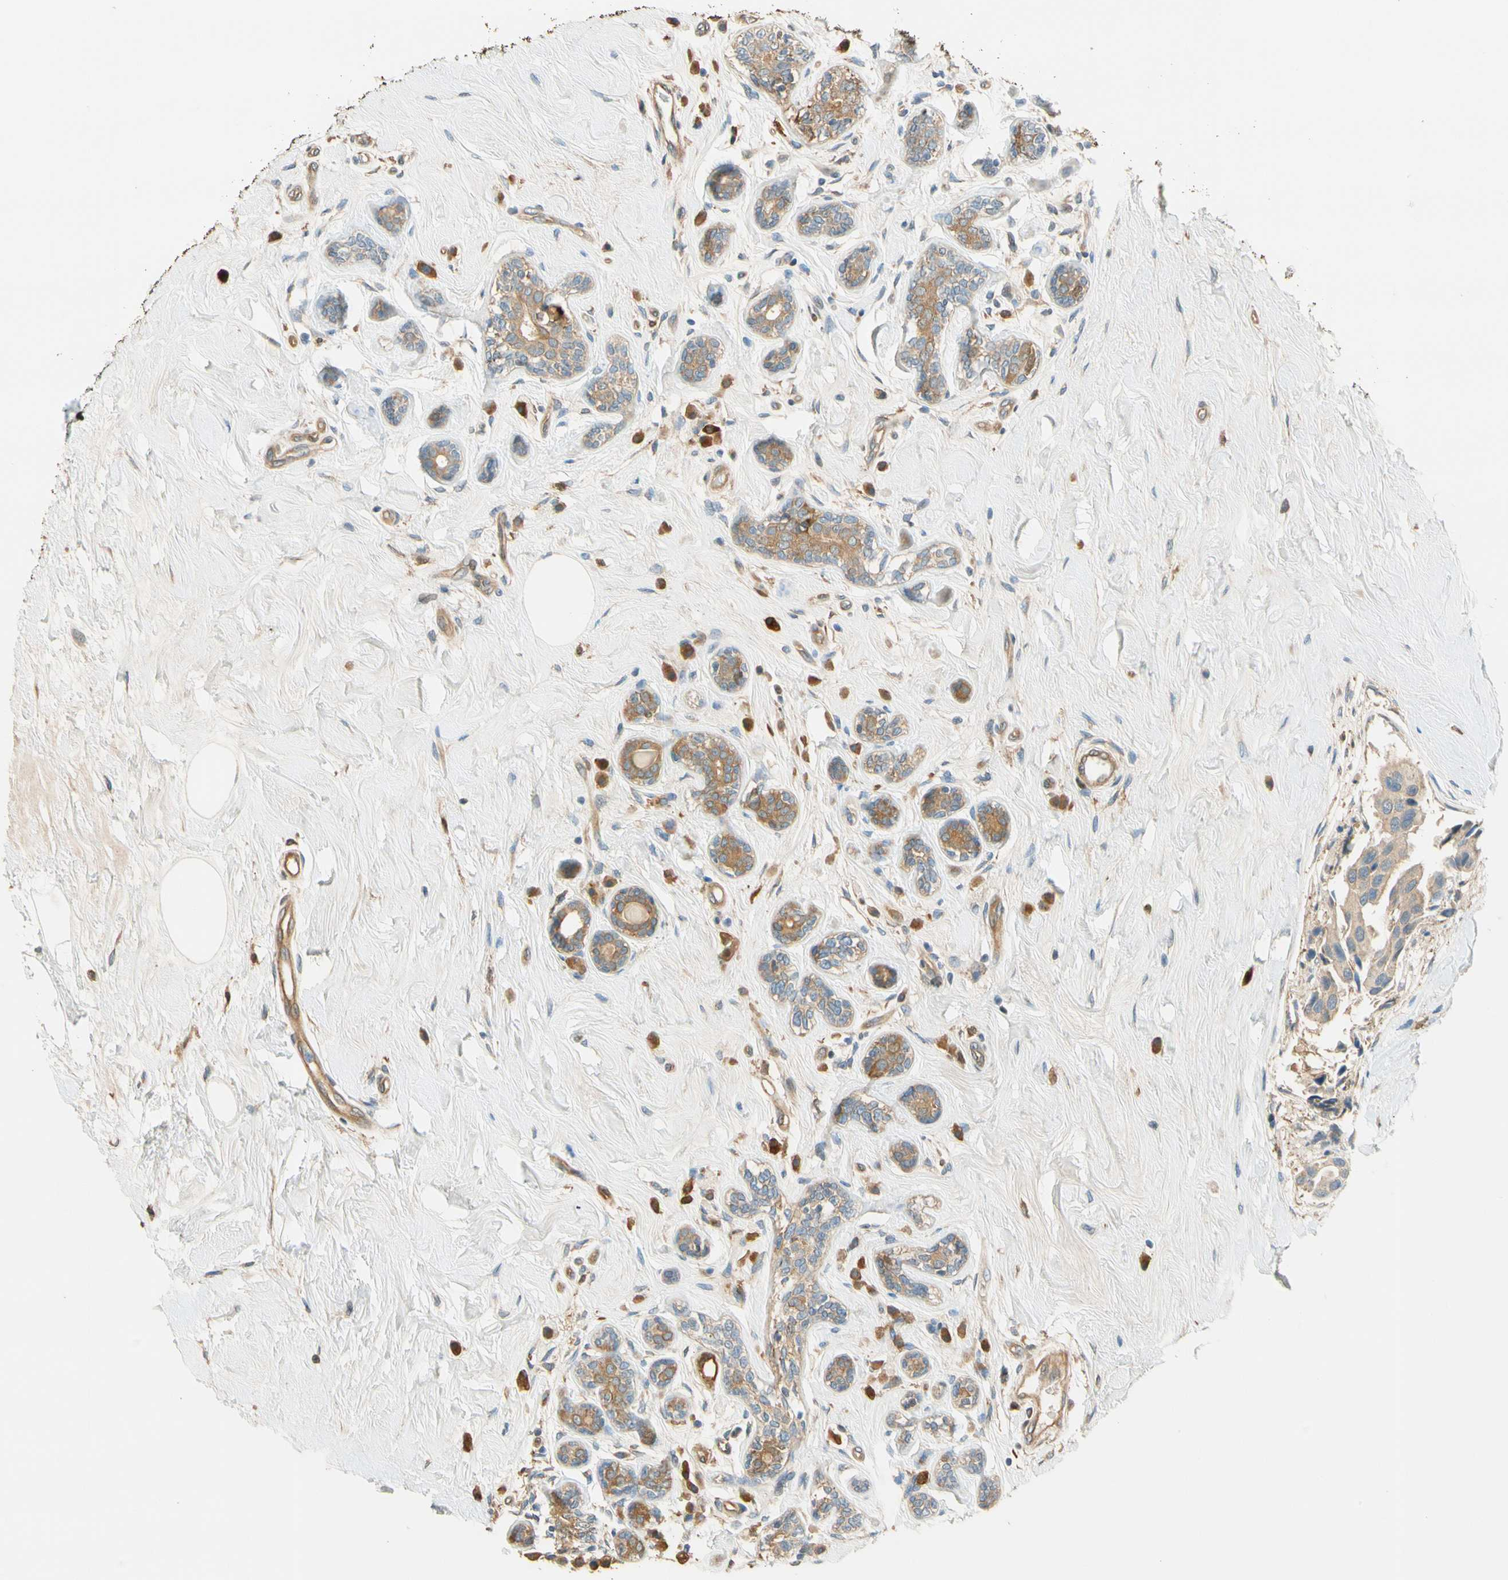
{"staining": {"intensity": "moderate", "quantity": ">75%", "location": "cytoplasmic/membranous"}, "tissue": "breast cancer", "cell_type": "Tumor cells", "image_type": "cancer", "snomed": [{"axis": "morphology", "description": "Normal tissue, NOS"}, {"axis": "morphology", "description": "Duct carcinoma"}, {"axis": "topography", "description": "Breast"}], "caption": "Immunohistochemical staining of breast cancer (intraductal carcinoma) exhibits medium levels of moderate cytoplasmic/membranous protein expression in about >75% of tumor cells. The protein is shown in brown color, while the nuclei are stained blue.", "gene": "PARP14", "patient": {"sex": "female", "age": 39}}